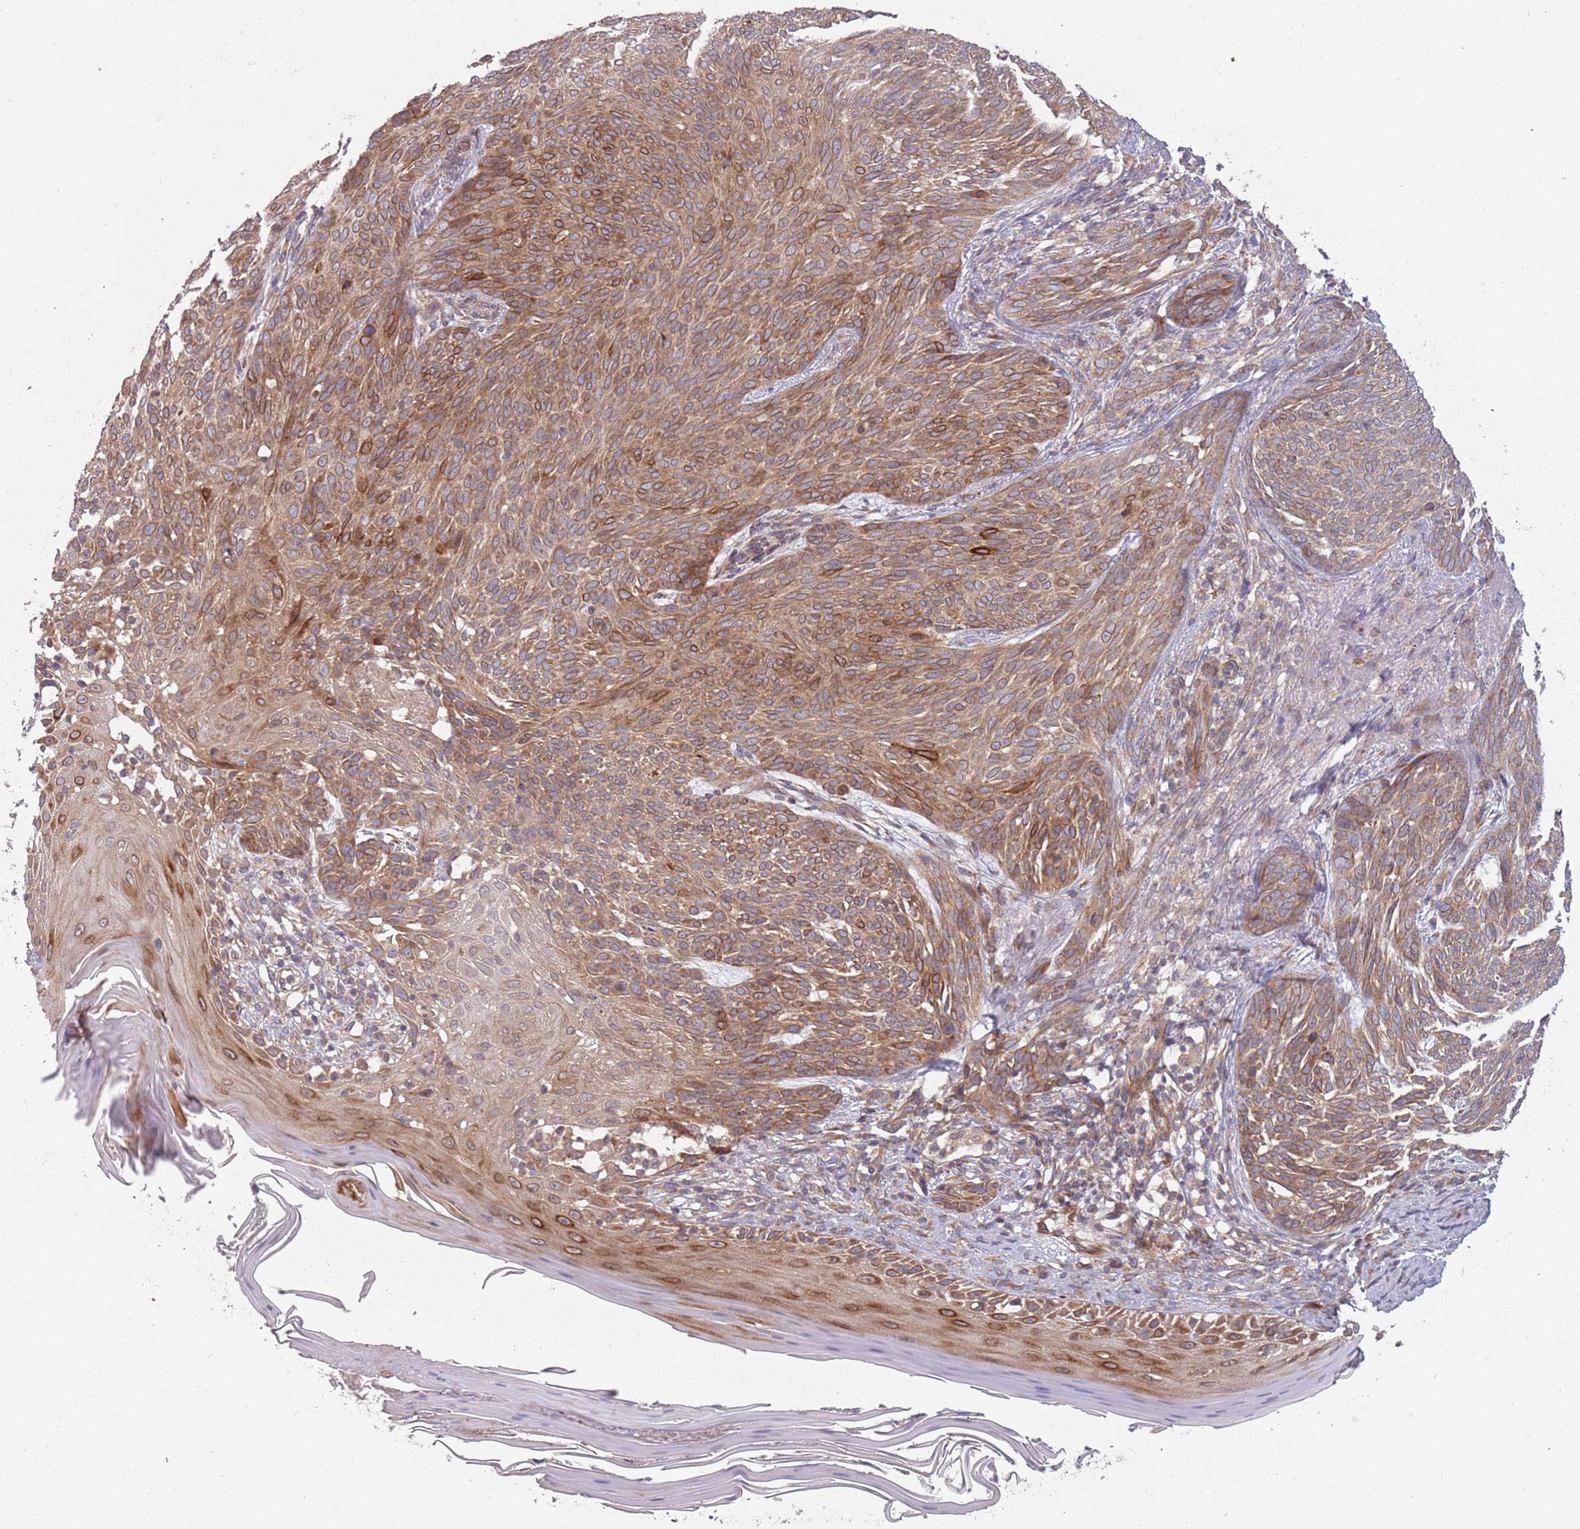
{"staining": {"intensity": "moderate", "quantity": ">75%", "location": "cytoplasmic/membranous"}, "tissue": "skin cancer", "cell_type": "Tumor cells", "image_type": "cancer", "snomed": [{"axis": "morphology", "description": "Basal cell carcinoma"}, {"axis": "topography", "description": "Skin"}], "caption": "Immunohistochemical staining of human skin cancer shows medium levels of moderate cytoplasmic/membranous positivity in approximately >75% of tumor cells.", "gene": "PLD6", "patient": {"sex": "female", "age": 86}}